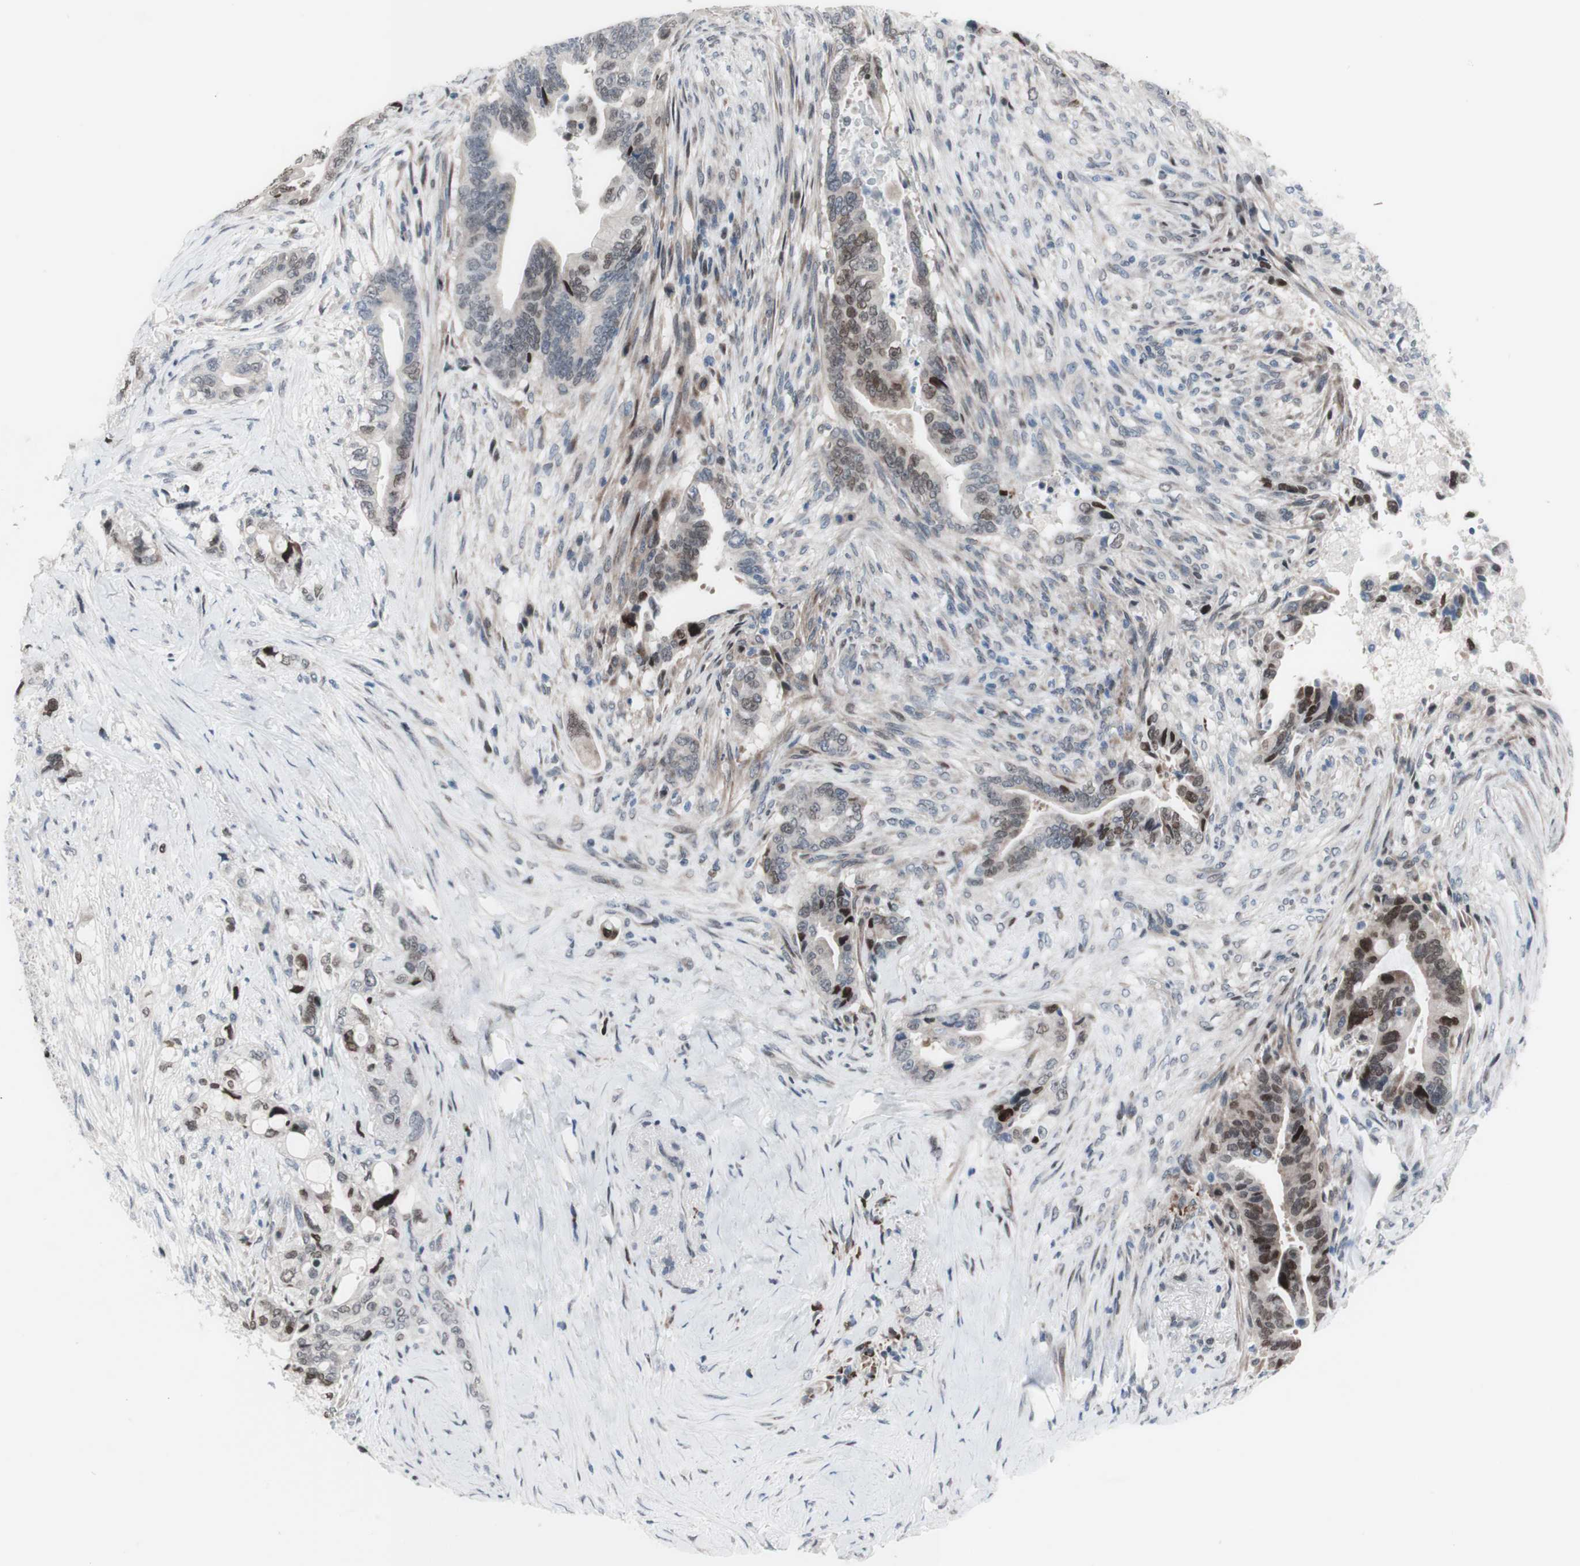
{"staining": {"intensity": "moderate", "quantity": "25%-75%", "location": "nuclear"}, "tissue": "pancreatic cancer", "cell_type": "Tumor cells", "image_type": "cancer", "snomed": [{"axis": "morphology", "description": "Adenocarcinoma, NOS"}, {"axis": "topography", "description": "Pancreas"}], "caption": "IHC (DAB) staining of pancreatic adenocarcinoma shows moderate nuclear protein positivity in approximately 25%-75% of tumor cells. (DAB (3,3'-diaminobenzidine) IHC, brown staining for protein, blue staining for nuclei).", "gene": "PHTF2", "patient": {"sex": "male", "age": 70}}